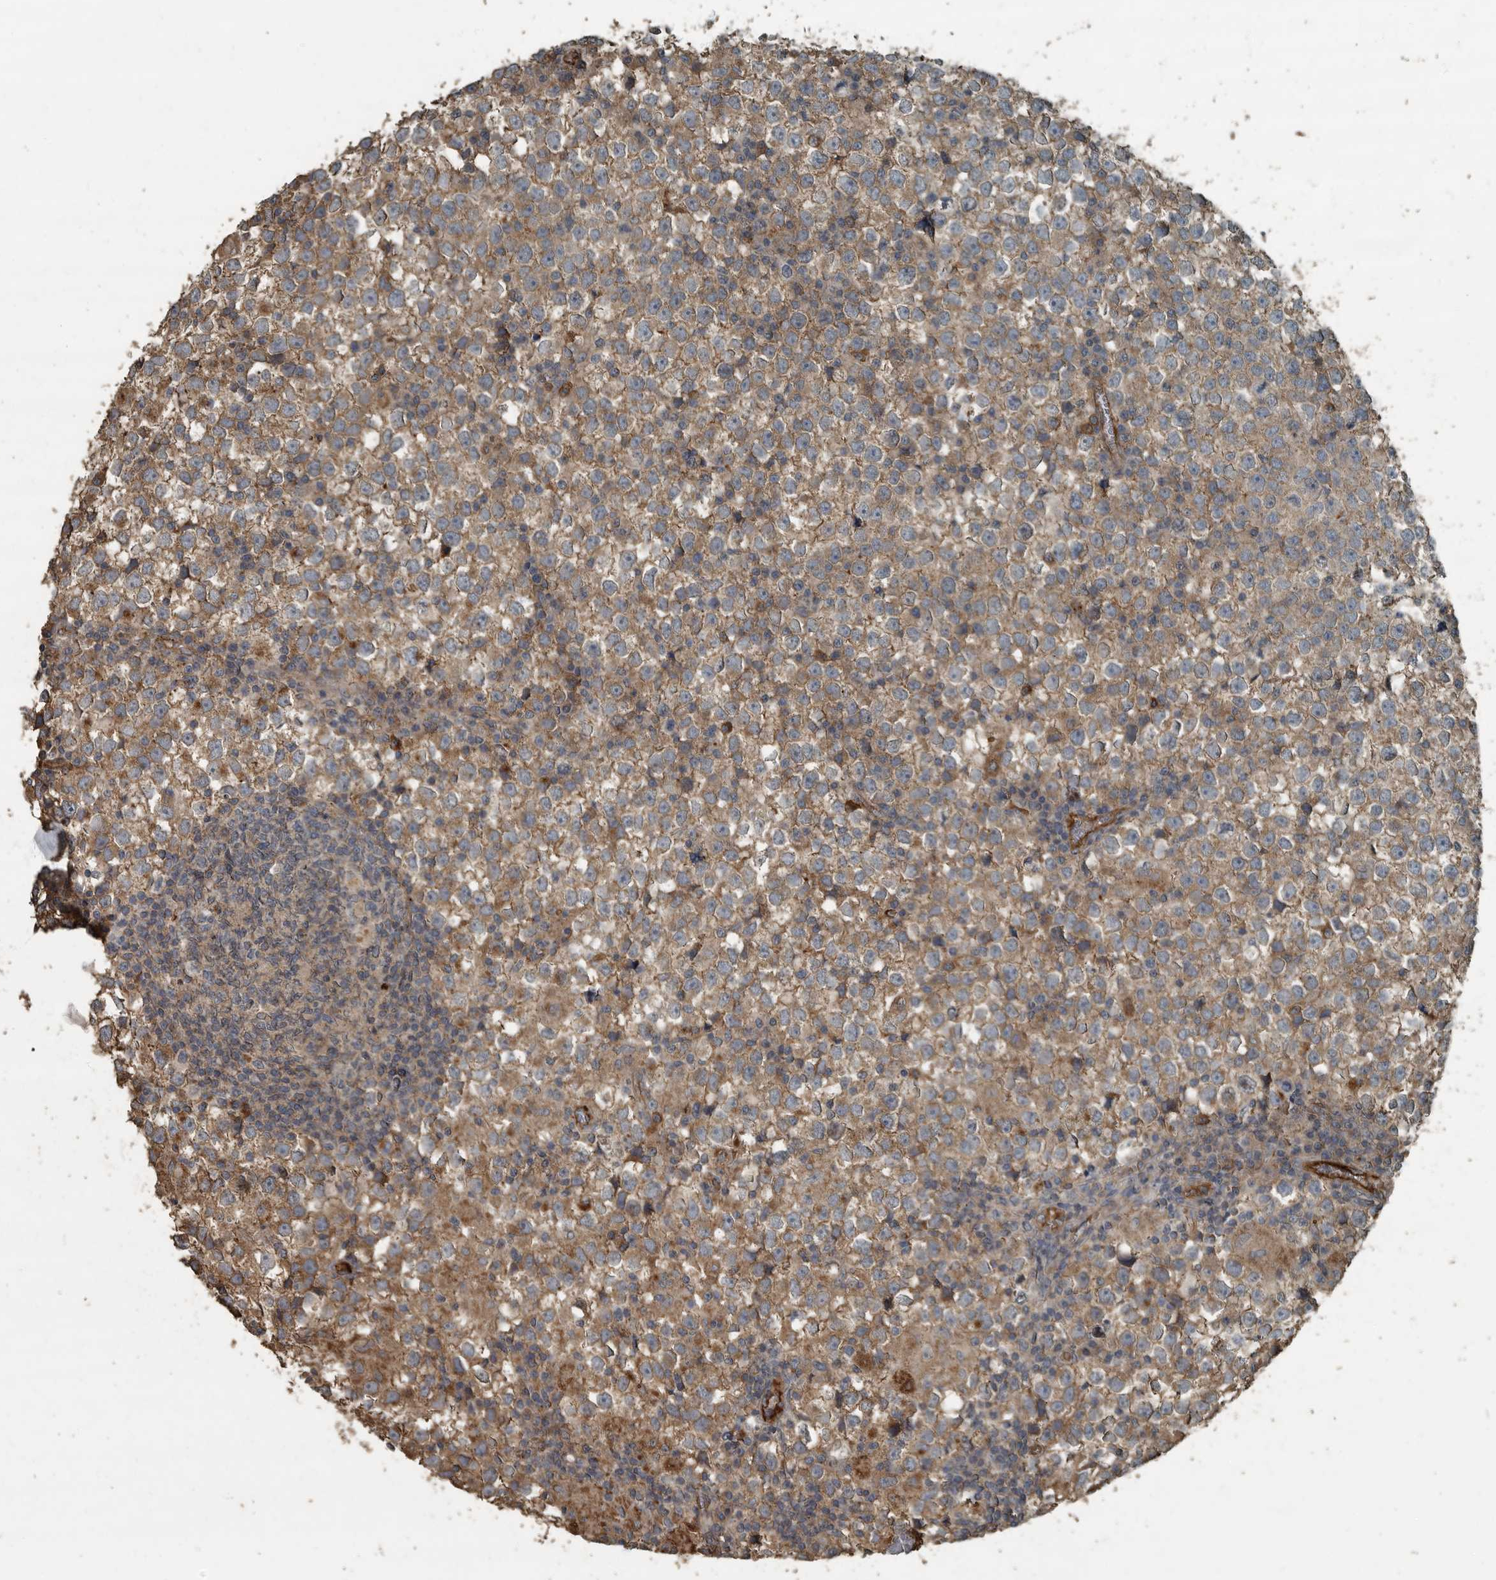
{"staining": {"intensity": "moderate", "quantity": "25%-75%", "location": "cytoplasmic/membranous"}, "tissue": "testis cancer", "cell_type": "Tumor cells", "image_type": "cancer", "snomed": [{"axis": "morphology", "description": "Seminoma, NOS"}, {"axis": "topography", "description": "Testis"}], "caption": "Seminoma (testis) stained for a protein shows moderate cytoplasmic/membranous positivity in tumor cells.", "gene": "IL15RA", "patient": {"sex": "male", "age": 65}}